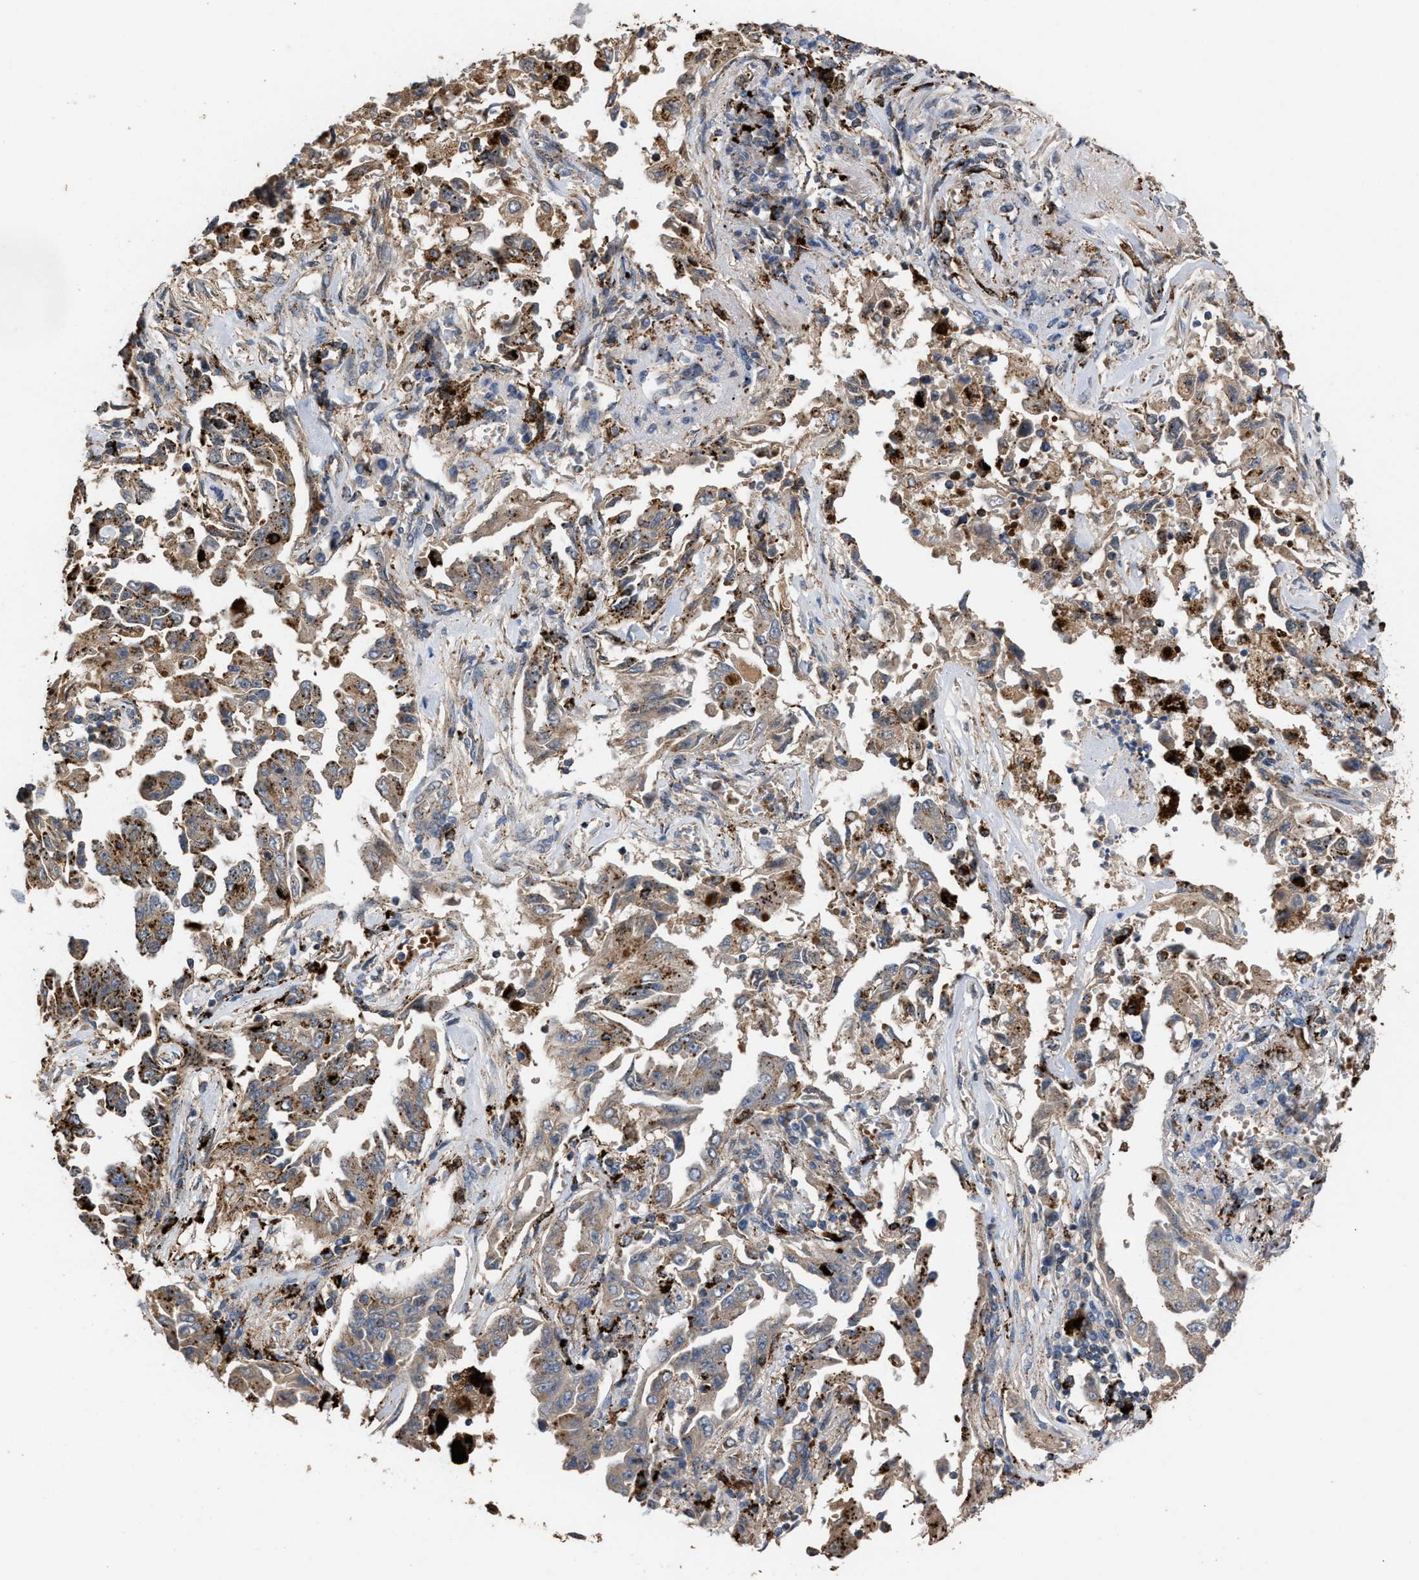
{"staining": {"intensity": "moderate", "quantity": "<25%", "location": "cytoplasmic/membranous"}, "tissue": "lung cancer", "cell_type": "Tumor cells", "image_type": "cancer", "snomed": [{"axis": "morphology", "description": "Adenocarcinoma, NOS"}, {"axis": "topography", "description": "Lung"}], "caption": "Protein expression analysis of lung cancer displays moderate cytoplasmic/membranous positivity in approximately <25% of tumor cells.", "gene": "ELMO3", "patient": {"sex": "female", "age": 51}}